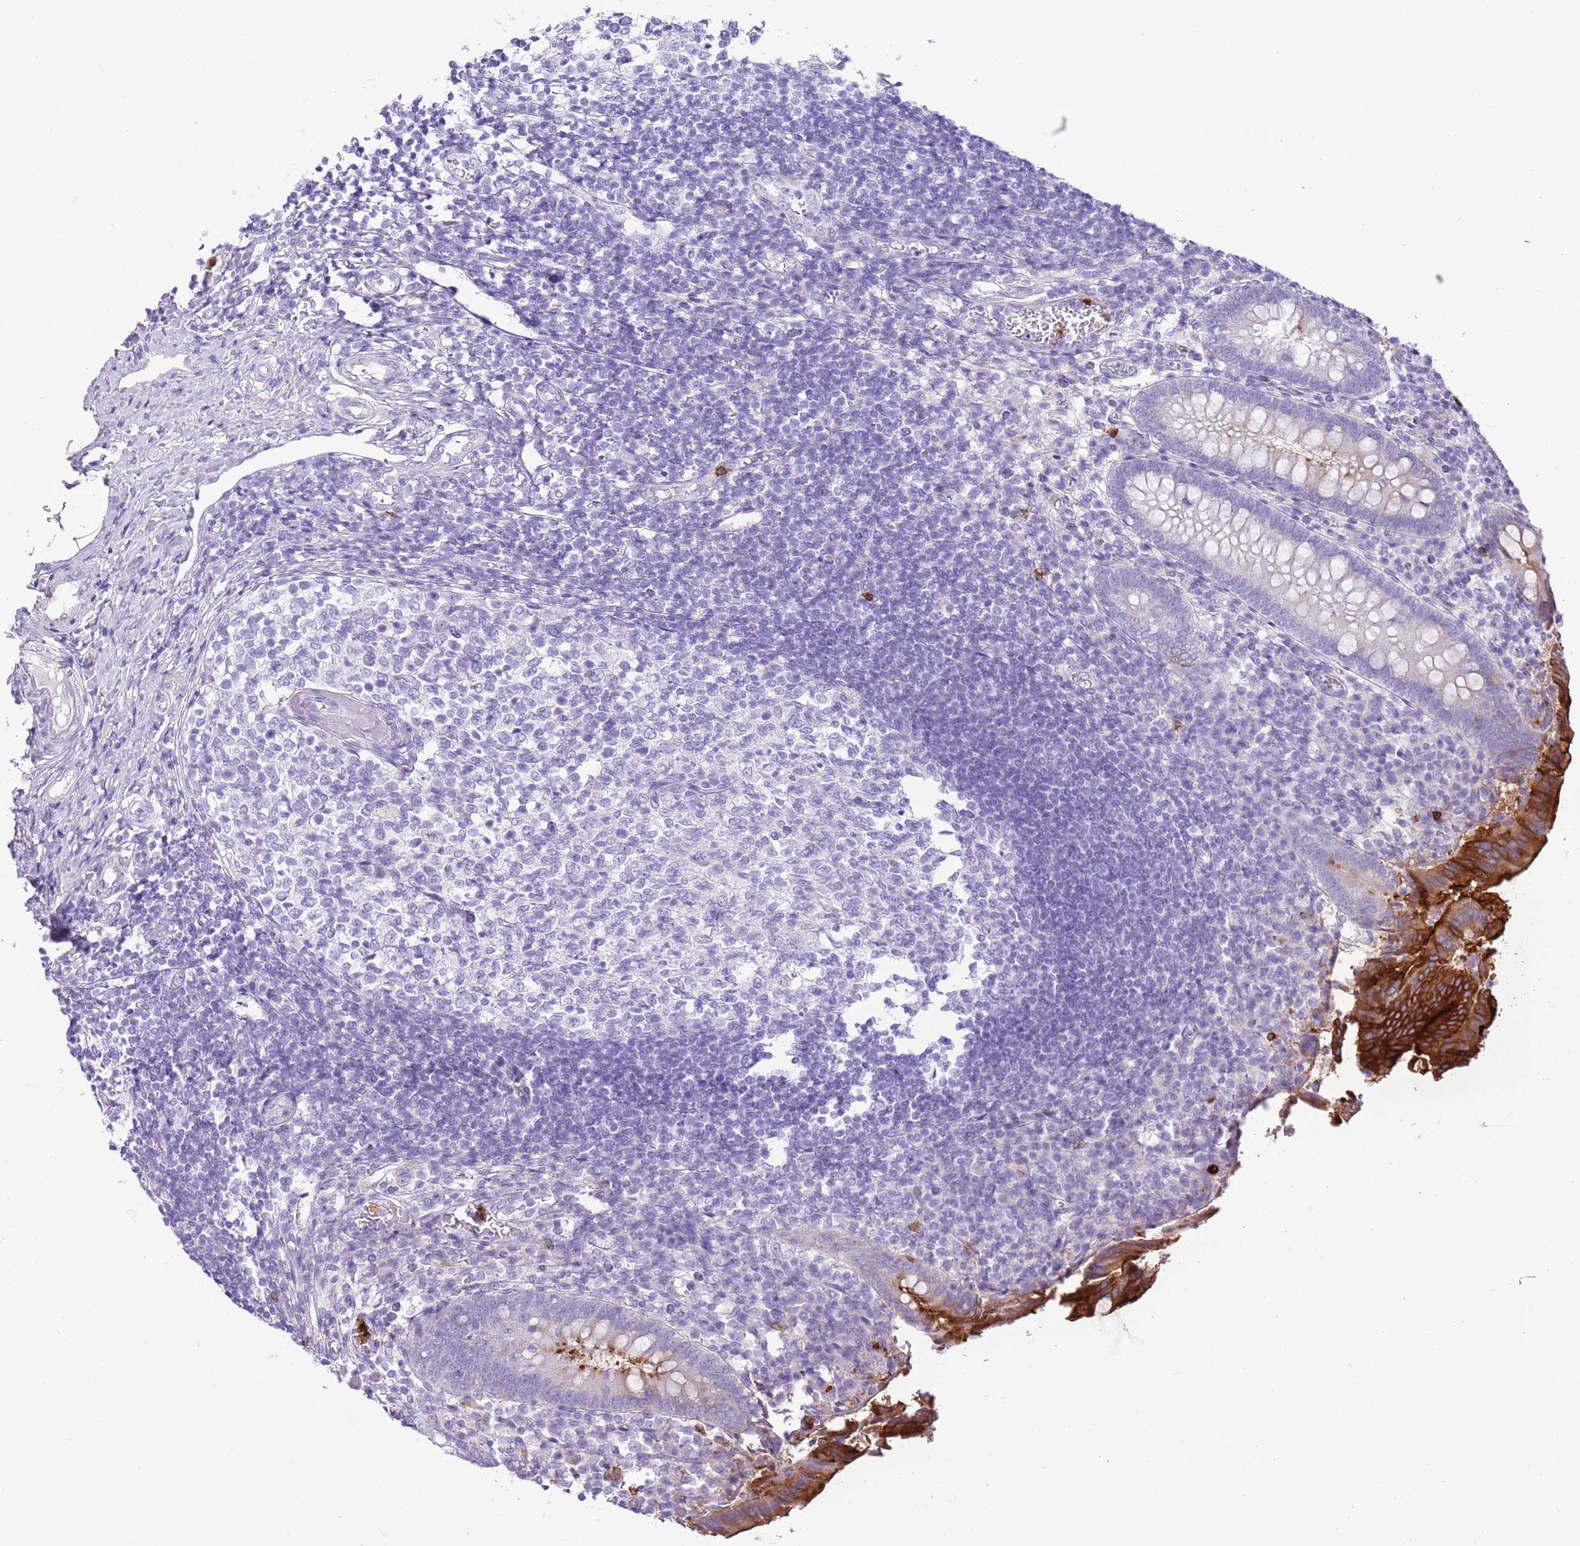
{"staining": {"intensity": "strong", "quantity": "<25%", "location": "cytoplasmic/membranous"}, "tissue": "appendix", "cell_type": "Glandular cells", "image_type": "normal", "snomed": [{"axis": "morphology", "description": "Normal tissue, NOS"}, {"axis": "topography", "description": "Appendix"}], "caption": "A brown stain highlights strong cytoplasmic/membranous staining of a protein in glandular cells of unremarkable human appendix.", "gene": "CD177", "patient": {"sex": "female", "age": 17}}